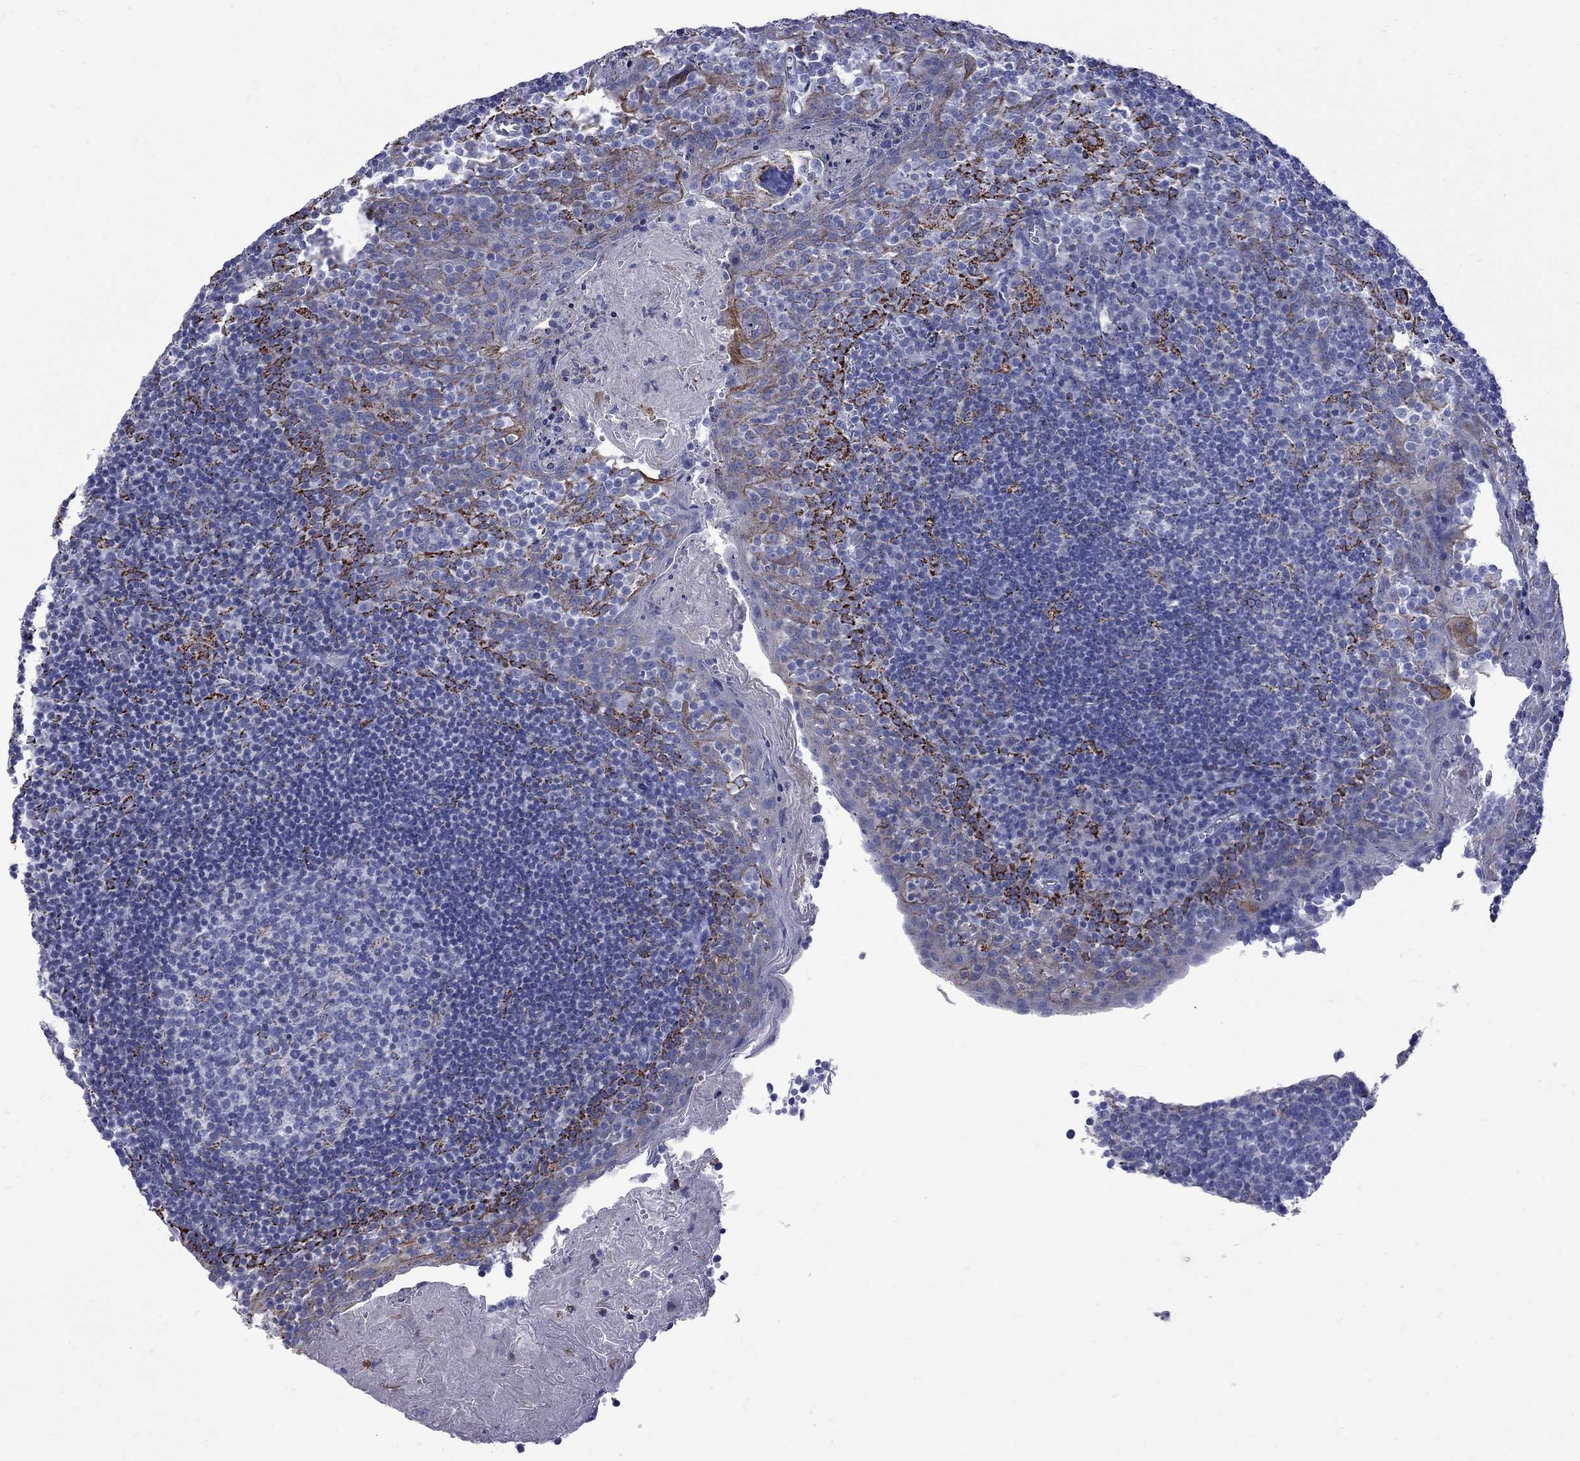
{"staining": {"intensity": "moderate", "quantity": "<25%", "location": "cytoplasmic/membranous"}, "tissue": "lymph node", "cell_type": "Germinal center cells", "image_type": "normal", "snomed": [{"axis": "morphology", "description": "Normal tissue, NOS"}, {"axis": "topography", "description": "Lymph node"}], "caption": "Brown immunohistochemical staining in unremarkable lymph node exhibits moderate cytoplasmic/membranous staining in about <25% of germinal center cells.", "gene": "SESTD1", "patient": {"sex": "female", "age": 21}}